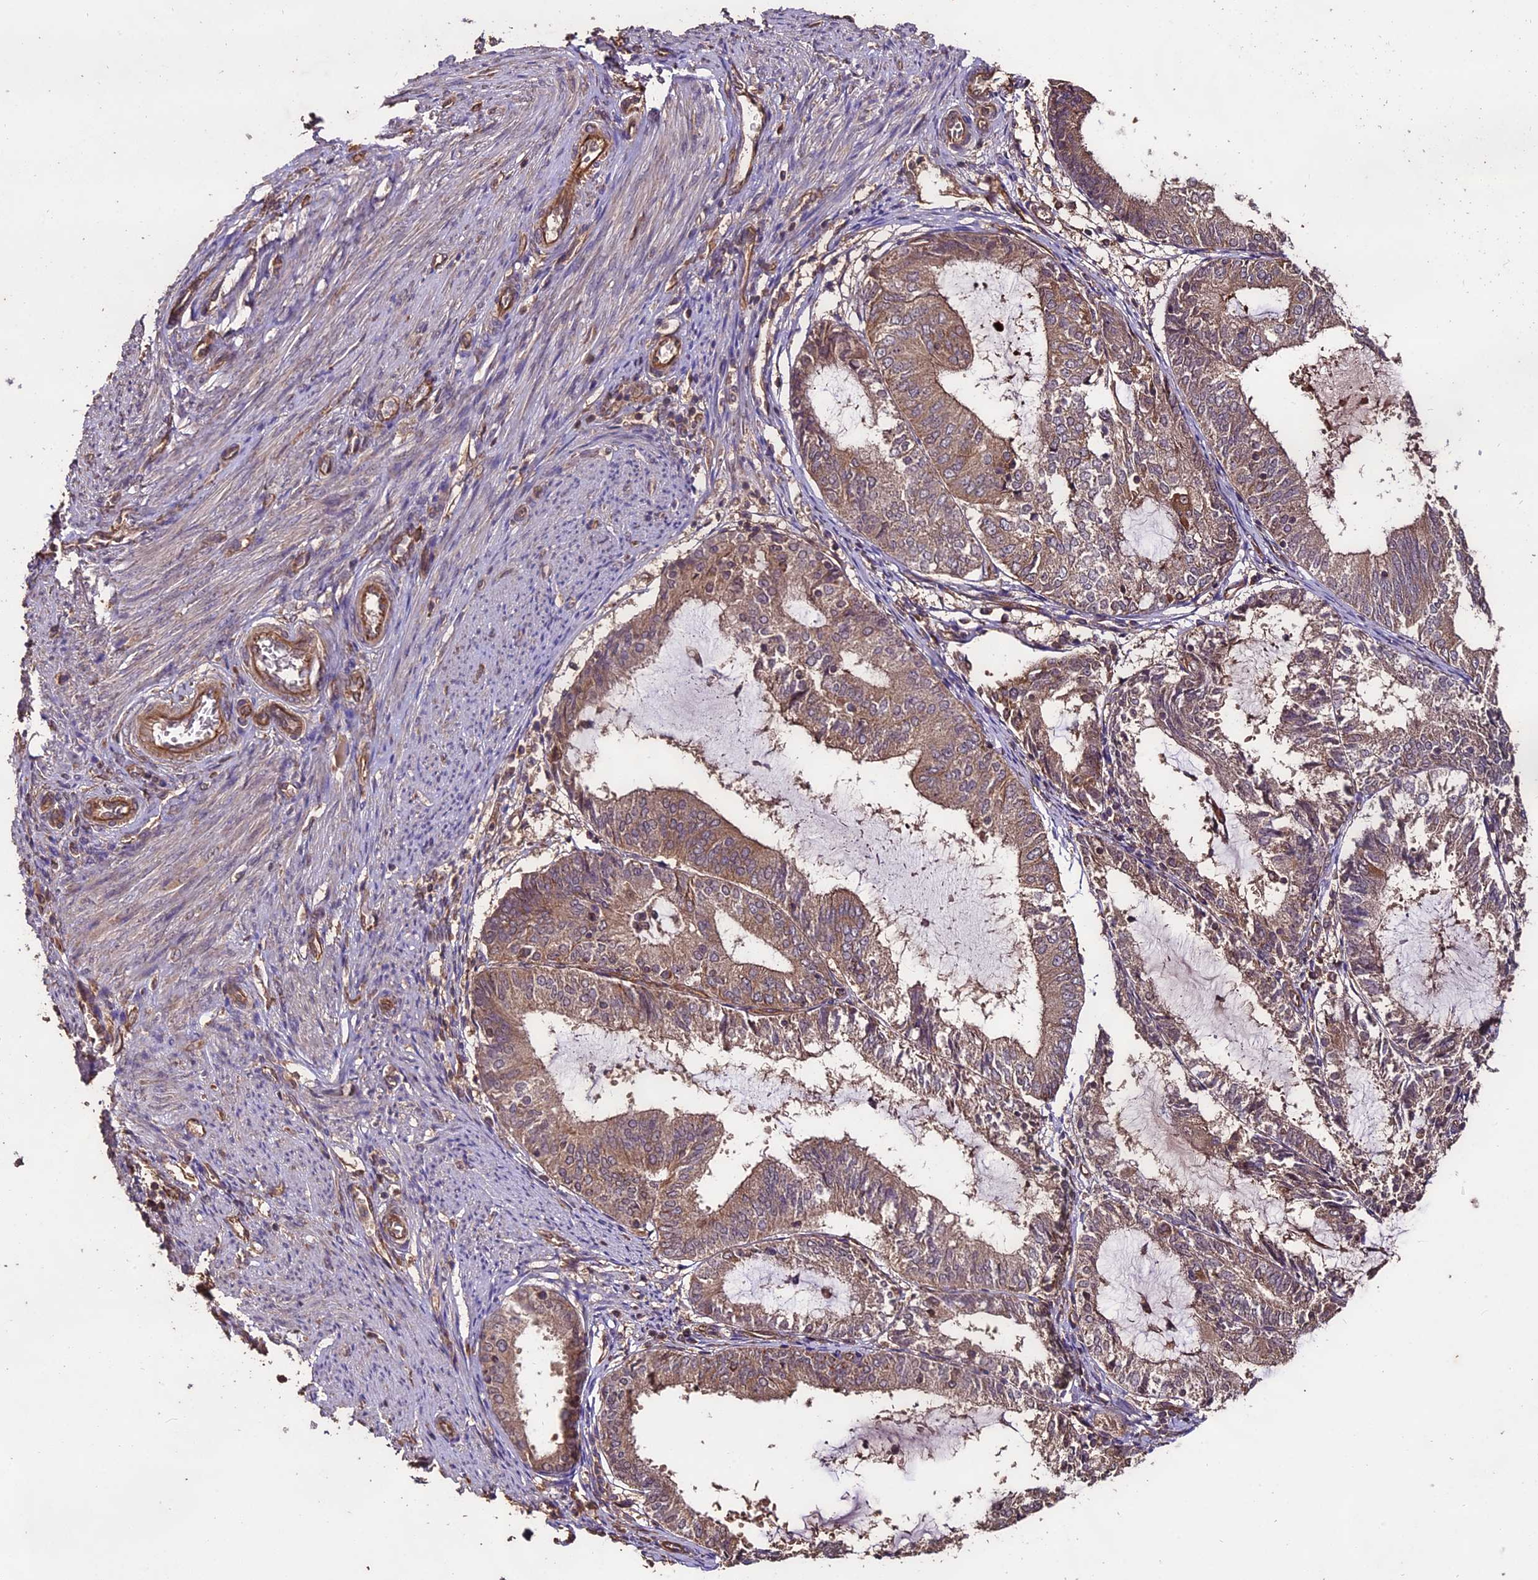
{"staining": {"intensity": "weak", "quantity": ">75%", "location": "cytoplasmic/membranous"}, "tissue": "endometrial cancer", "cell_type": "Tumor cells", "image_type": "cancer", "snomed": [{"axis": "morphology", "description": "Adenocarcinoma, NOS"}, {"axis": "topography", "description": "Endometrium"}], "caption": "DAB immunohistochemical staining of endometrial cancer (adenocarcinoma) reveals weak cytoplasmic/membranous protein positivity in approximately >75% of tumor cells. (DAB IHC, brown staining for protein, blue staining for nuclei).", "gene": "TTLL10", "patient": {"sex": "female", "age": 81}}